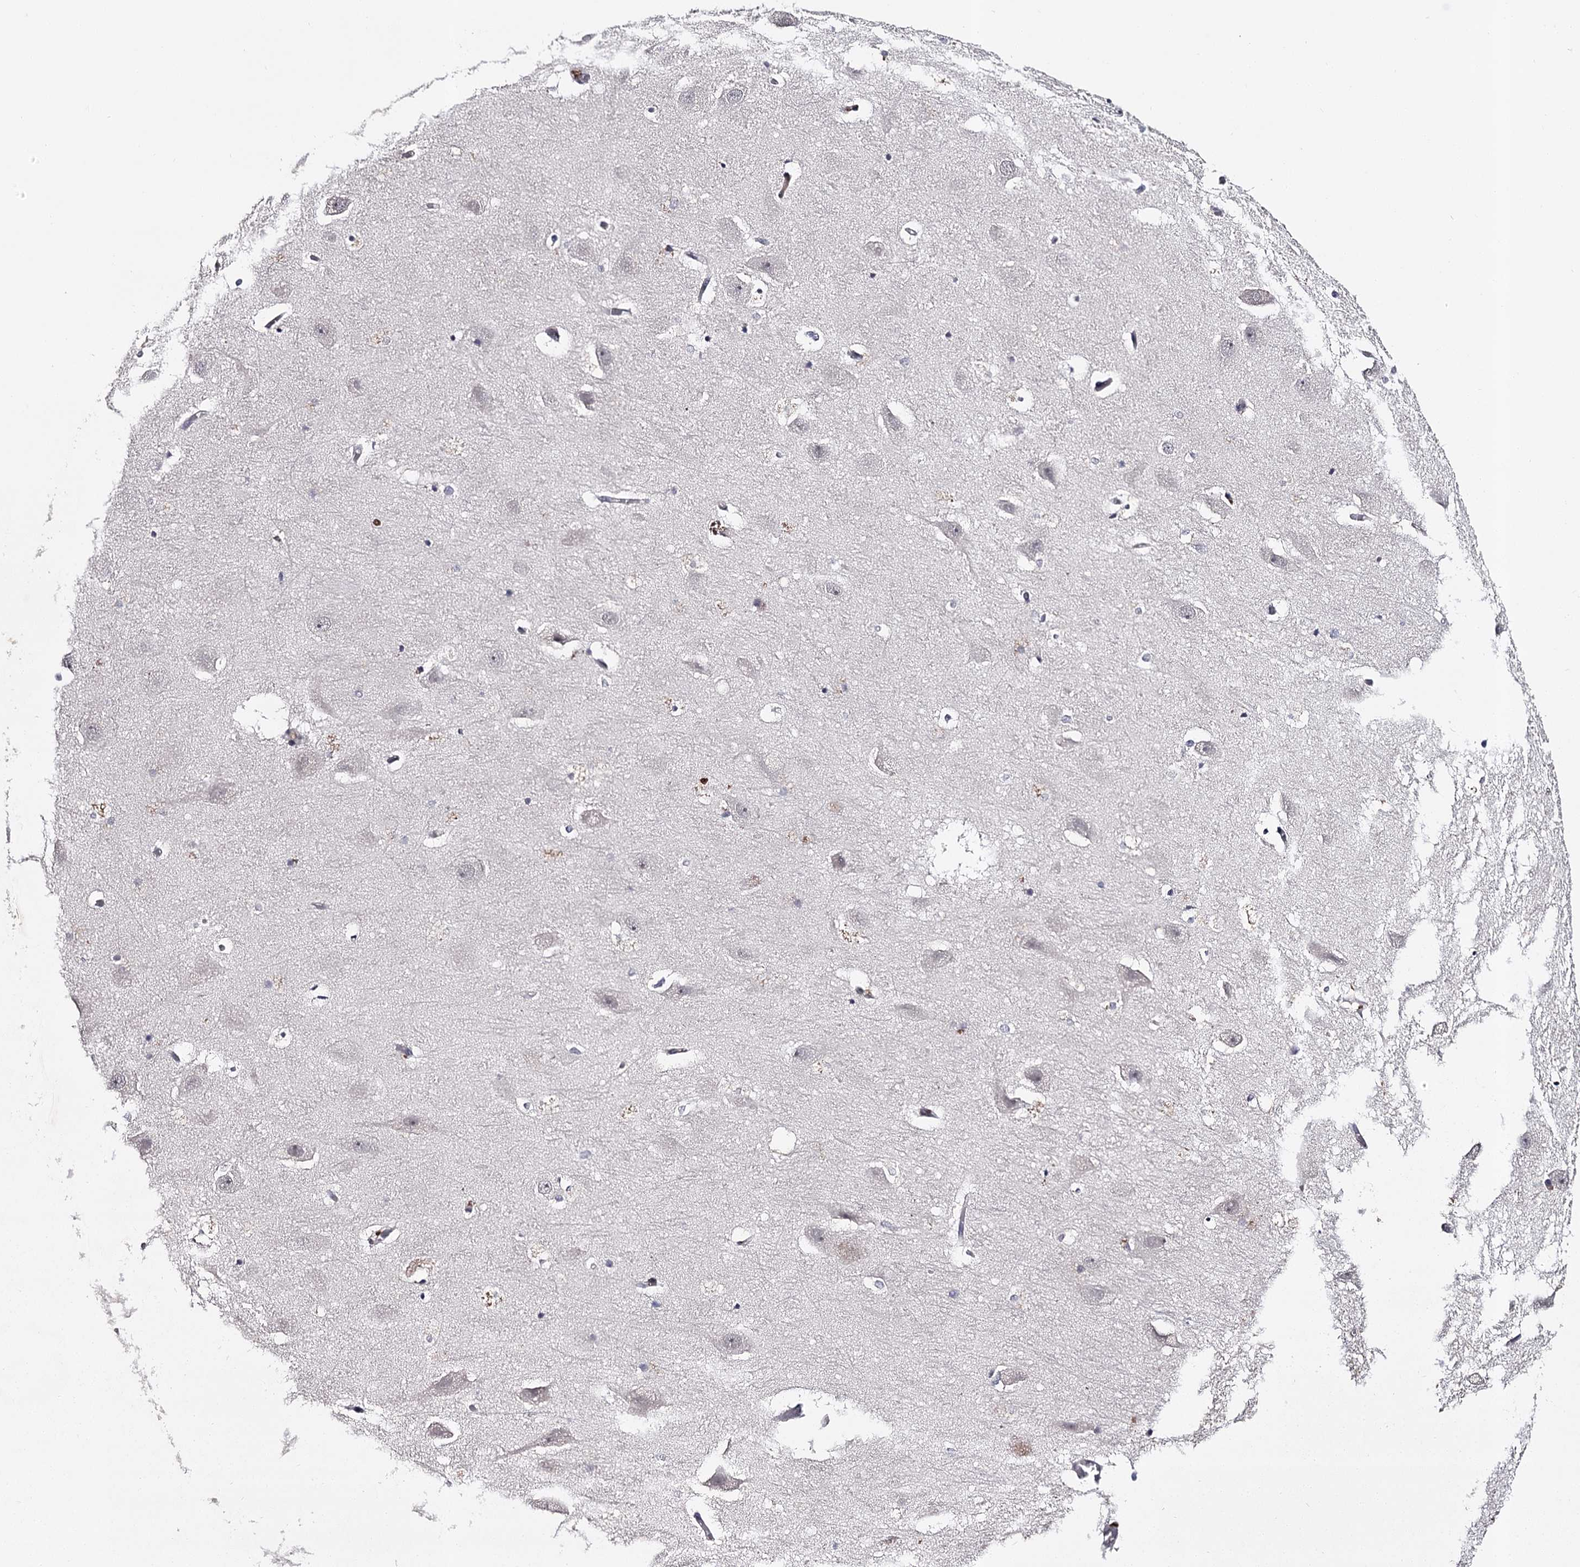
{"staining": {"intensity": "negative", "quantity": "none", "location": "none"}, "tissue": "hippocampus", "cell_type": "Glial cells", "image_type": "normal", "snomed": [{"axis": "morphology", "description": "Normal tissue, NOS"}, {"axis": "topography", "description": "Hippocampus"}], "caption": "Hippocampus was stained to show a protein in brown. There is no significant expression in glial cells. (DAB (3,3'-diaminobenzidine) IHC with hematoxylin counter stain).", "gene": "RASSF6", "patient": {"sex": "female", "age": 52}}